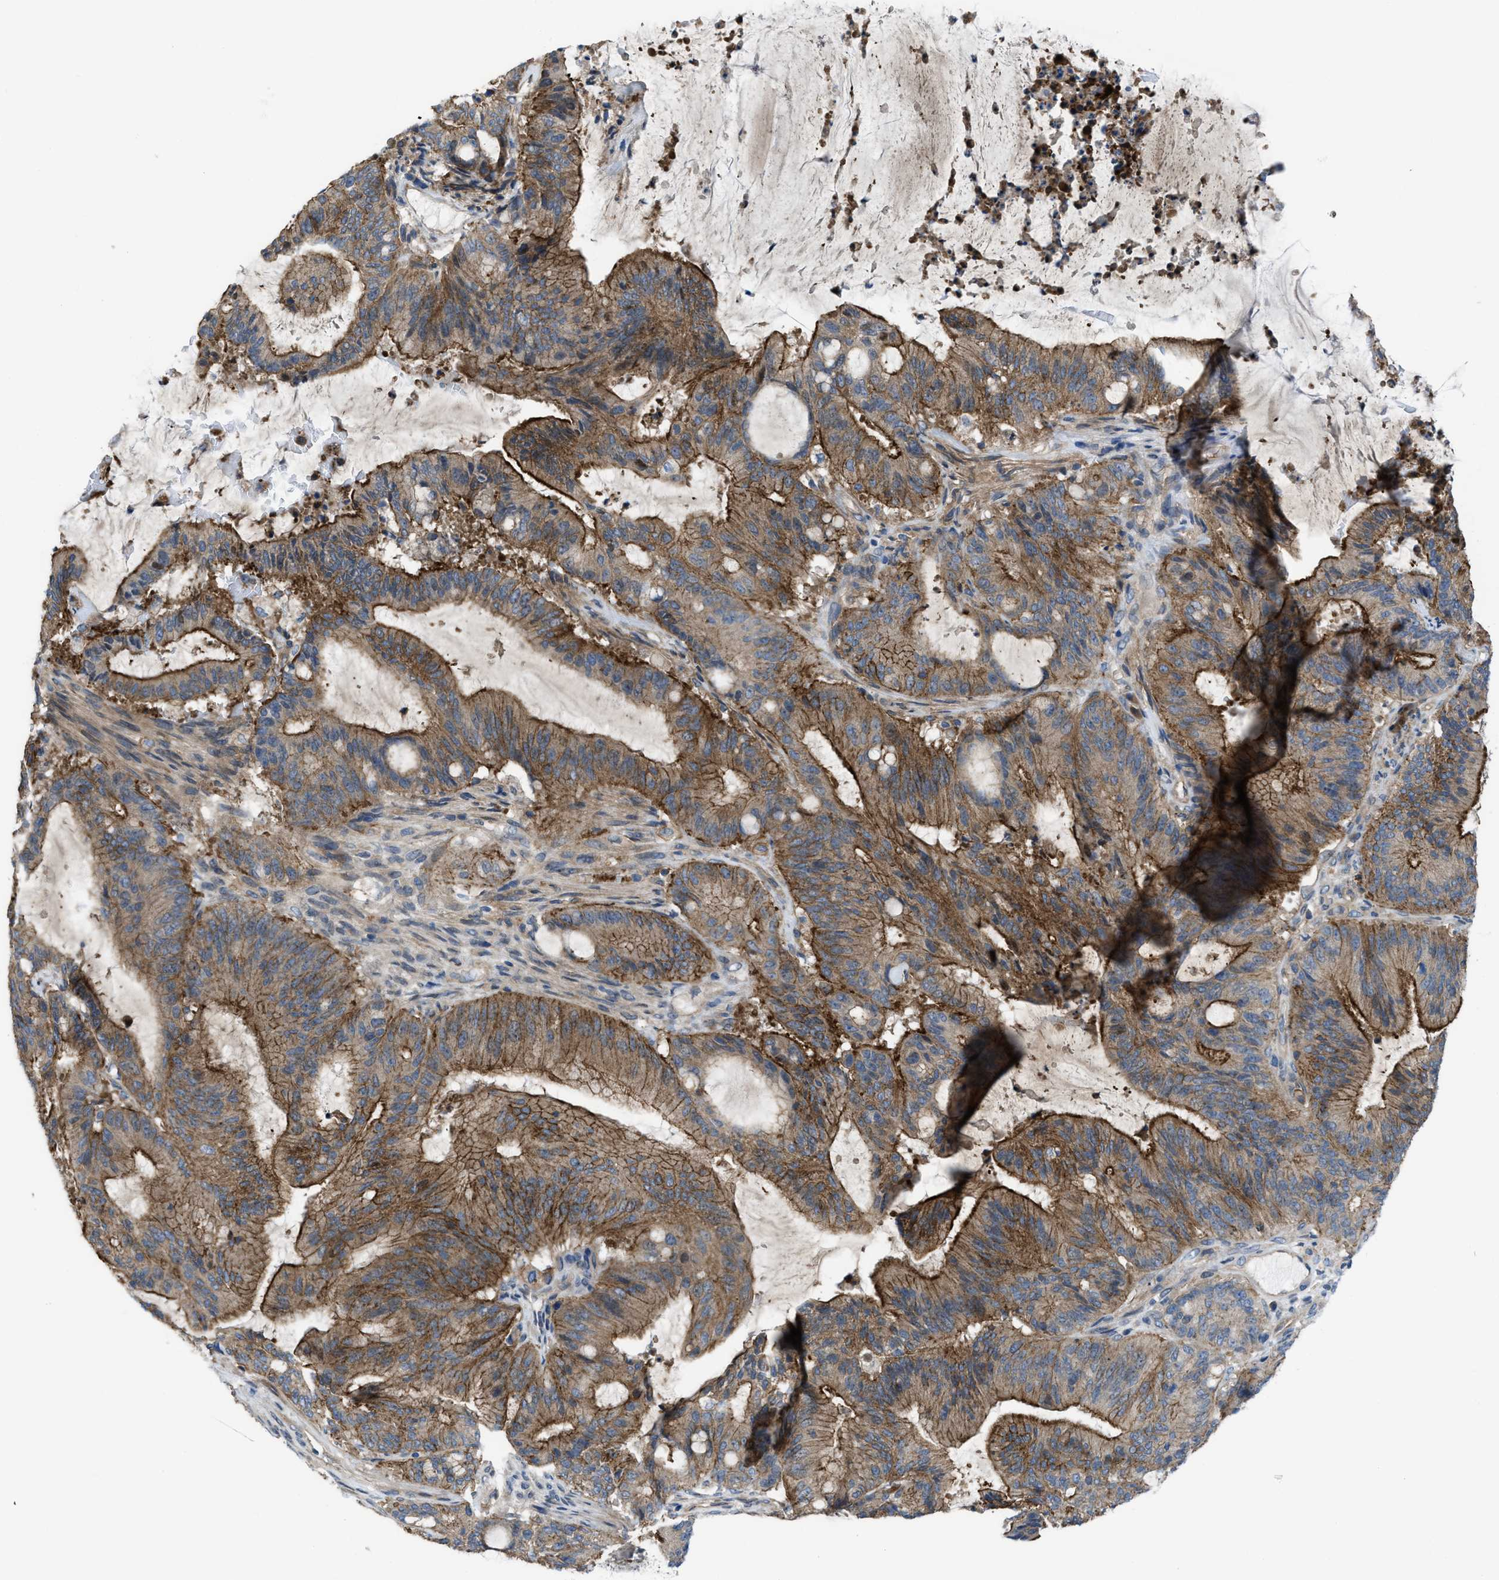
{"staining": {"intensity": "strong", "quantity": ">75%", "location": "cytoplasmic/membranous"}, "tissue": "liver cancer", "cell_type": "Tumor cells", "image_type": "cancer", "snomed": [{"axis": "morphology", "description": "Normal tissue, NOS"}, {"axis": "morphology", "description": "Cholangiocarcinoma"}, {"axis": "topography", "description": "Liver"}, {"axis": "topography", "description": "Peripheral nerve tissue"}], "caption": "Immunohistochemistry photomicrograph of neoplastic tissue: human liver cholangiocarcinoma stained using immunohistochemistry demonstrates high levels of strong protein expression localized specifically in the cytoplasmic/membranous of tumor cells, appearing as a cytoplasmic/membranous brown color.", "gene": "MYO18A", "patient": {"sex": "female", "age": 73}}